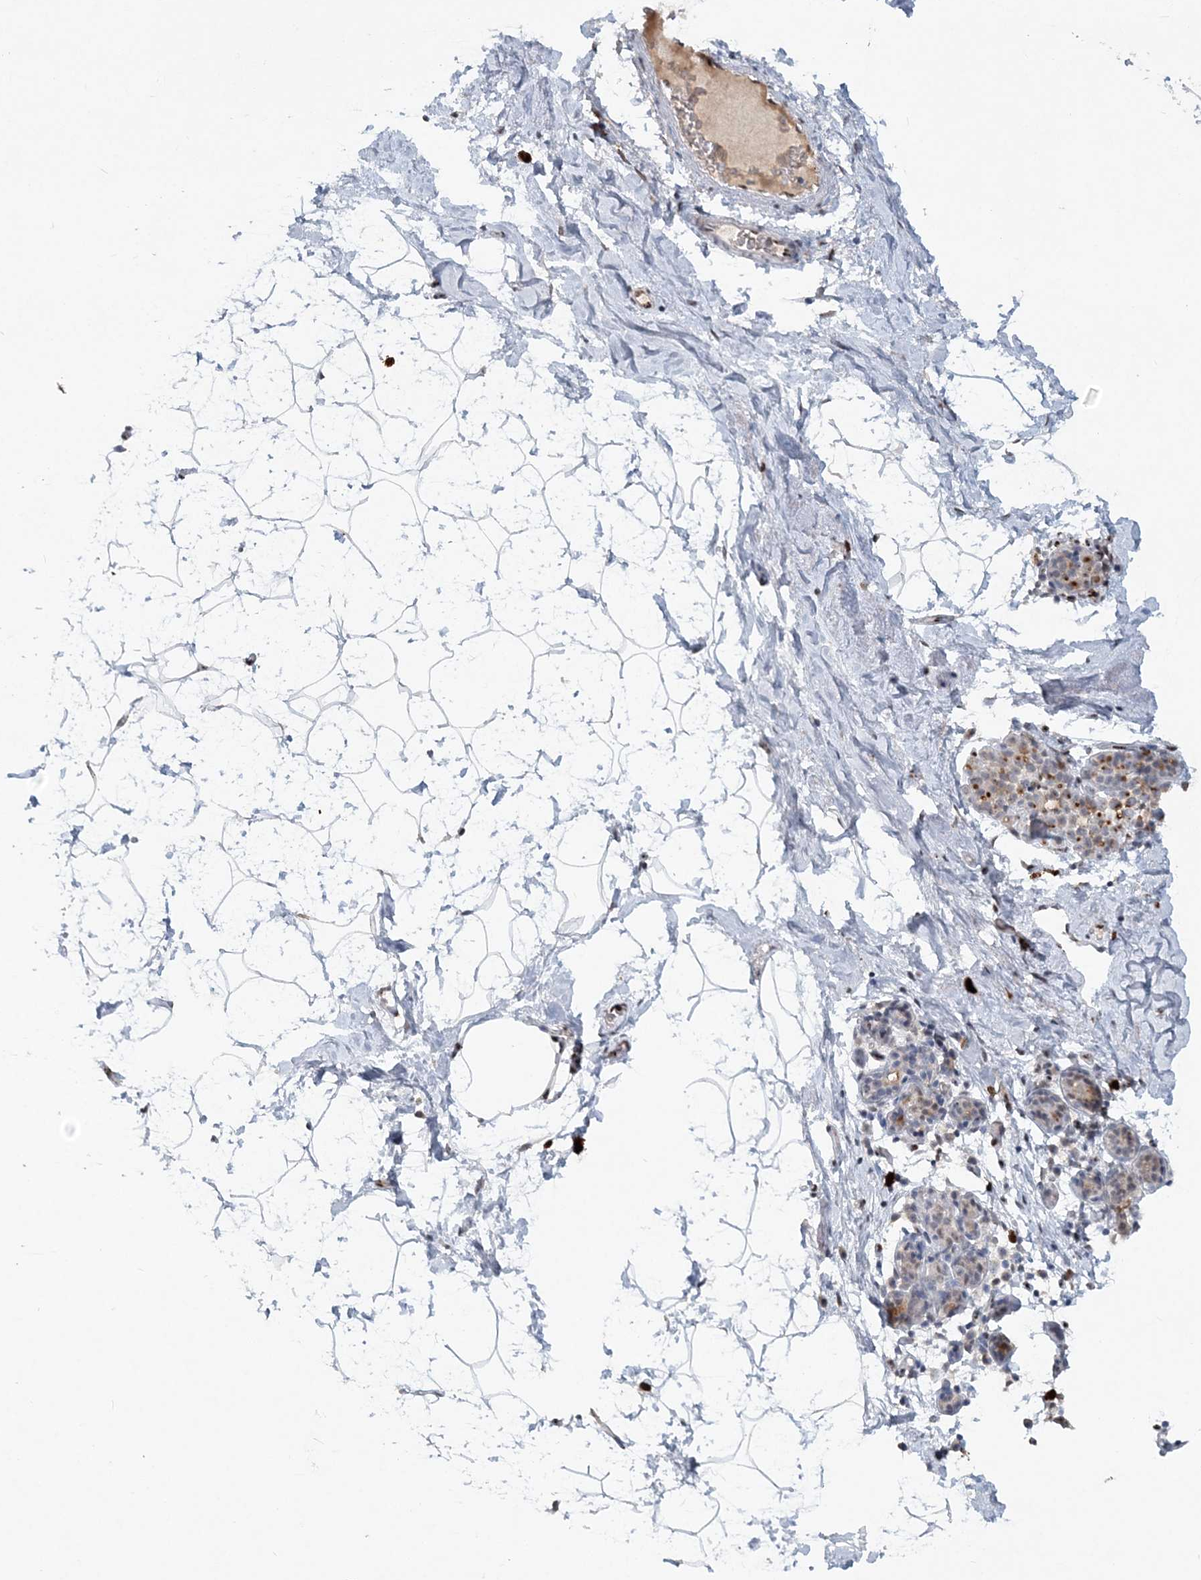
{"staining": {"intensity": "negative", "quantity": "none", "location": "none"}, "tissue": "breast", "cell_type": "Adipocytes", "image_type": "normal", "snomed": [{"axis": "morphology", "description": "Normal tissue, NOS"}, {"axis": "morphology", "description": "Lobular carcinoma"}, {"axis": "topography", "description": "Breast"}], "caption": "High magnification brightfield microscopy of benign breast stained with DAB (brown) and counterstained with hematoxylin (blue): adipocytes show no significant positivity.", "gene": "GIN1", "patient": {"sex": "female", "age": 62}}